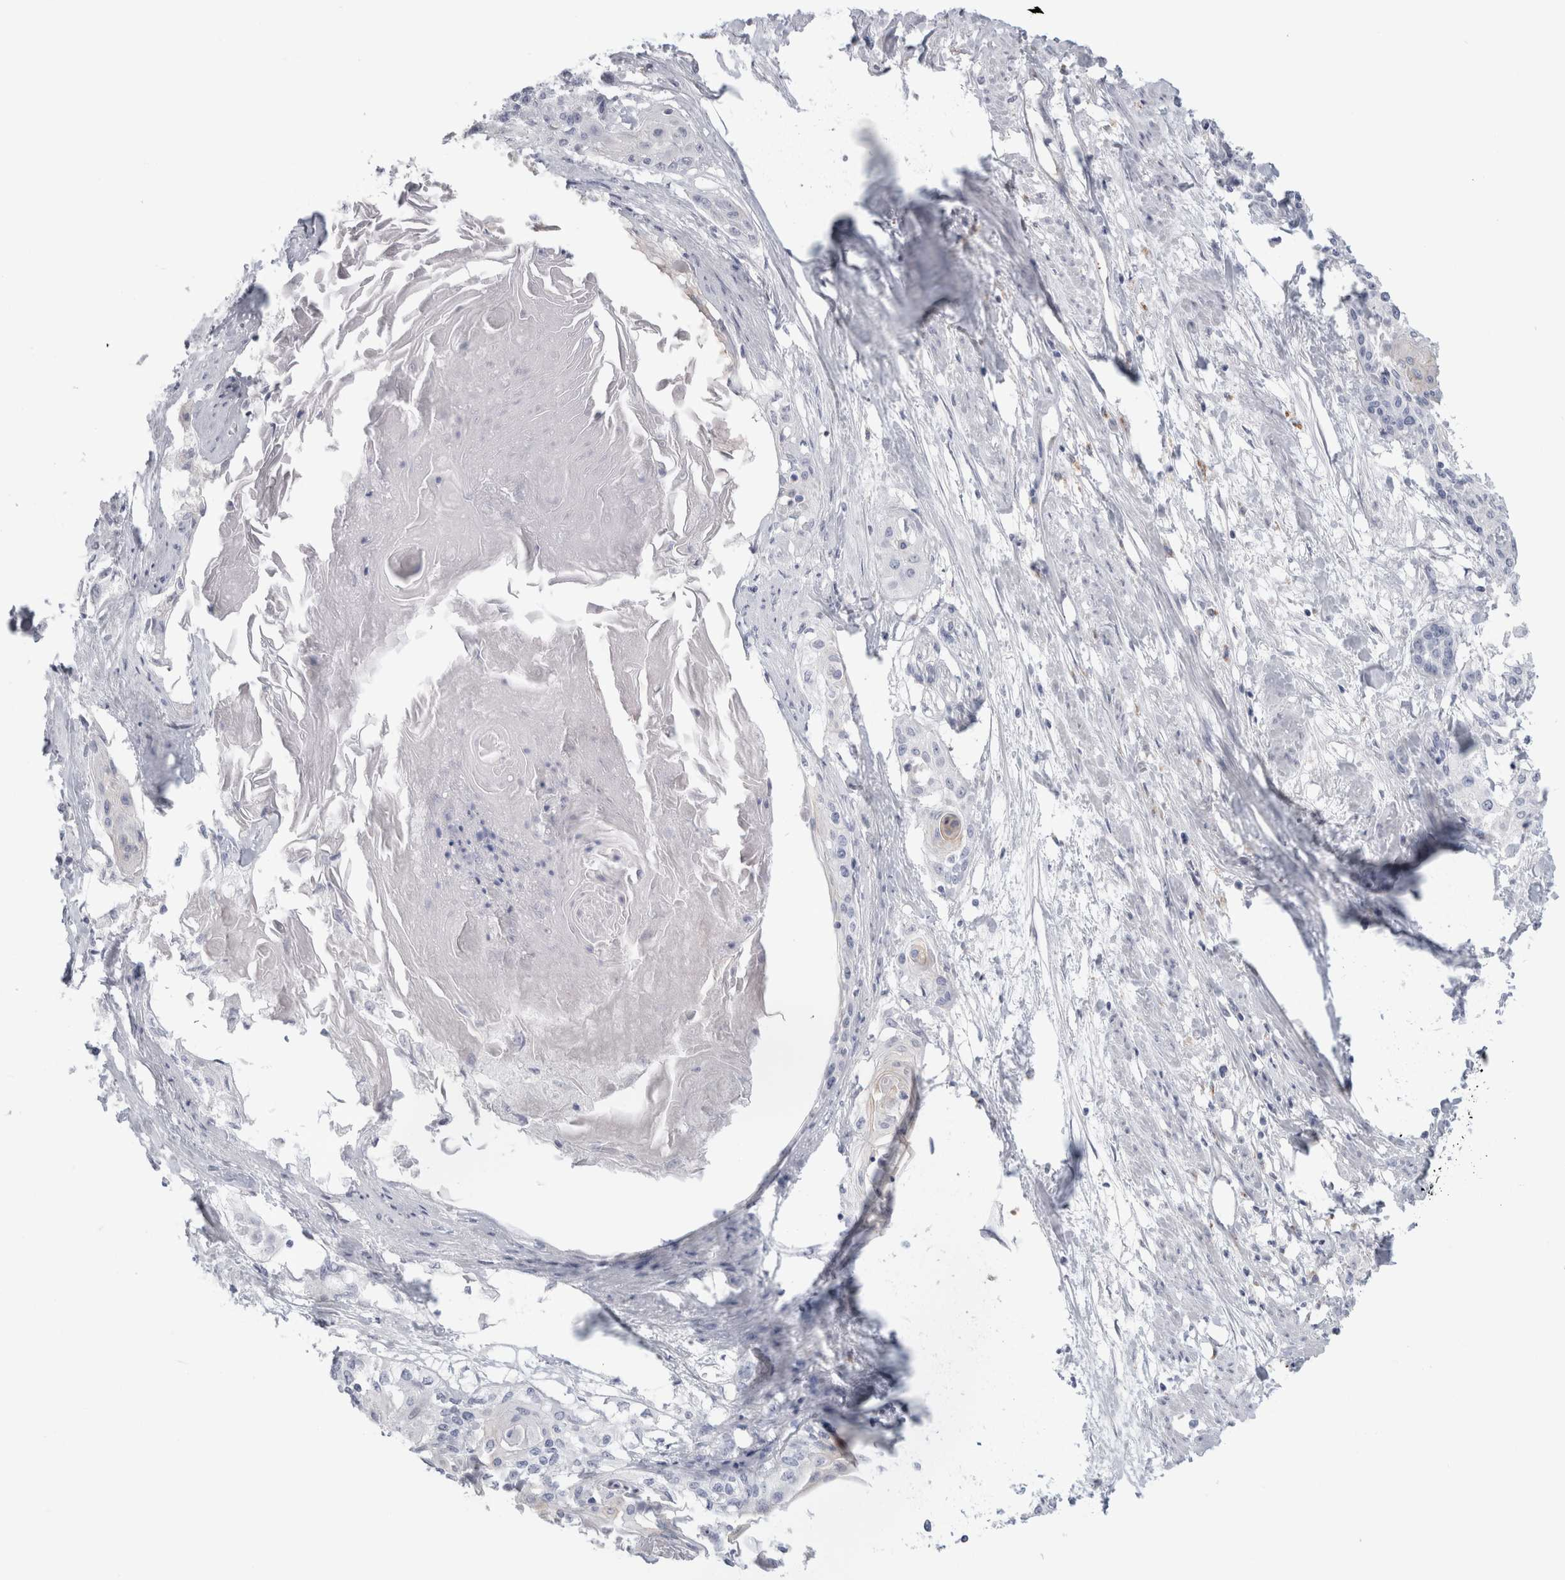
{"staining": {"intensity": "negative", "quantity": "none", "location": "none"}, "tissue": "cervical cancer", "cell_type": "Tumor cells", "image_type": "cancer", "snomed": [{"axis": "morphology", "description": "Squamous cell carcinoma, NOS"}, {"axis": "topography", "description": "Cervix"}], "caption": "Tumor cells show no significant staining in squamous cell carcinoma (cervical).", "gene": "ANKMY1", "patient": {"sex": "female", "age": 57}}